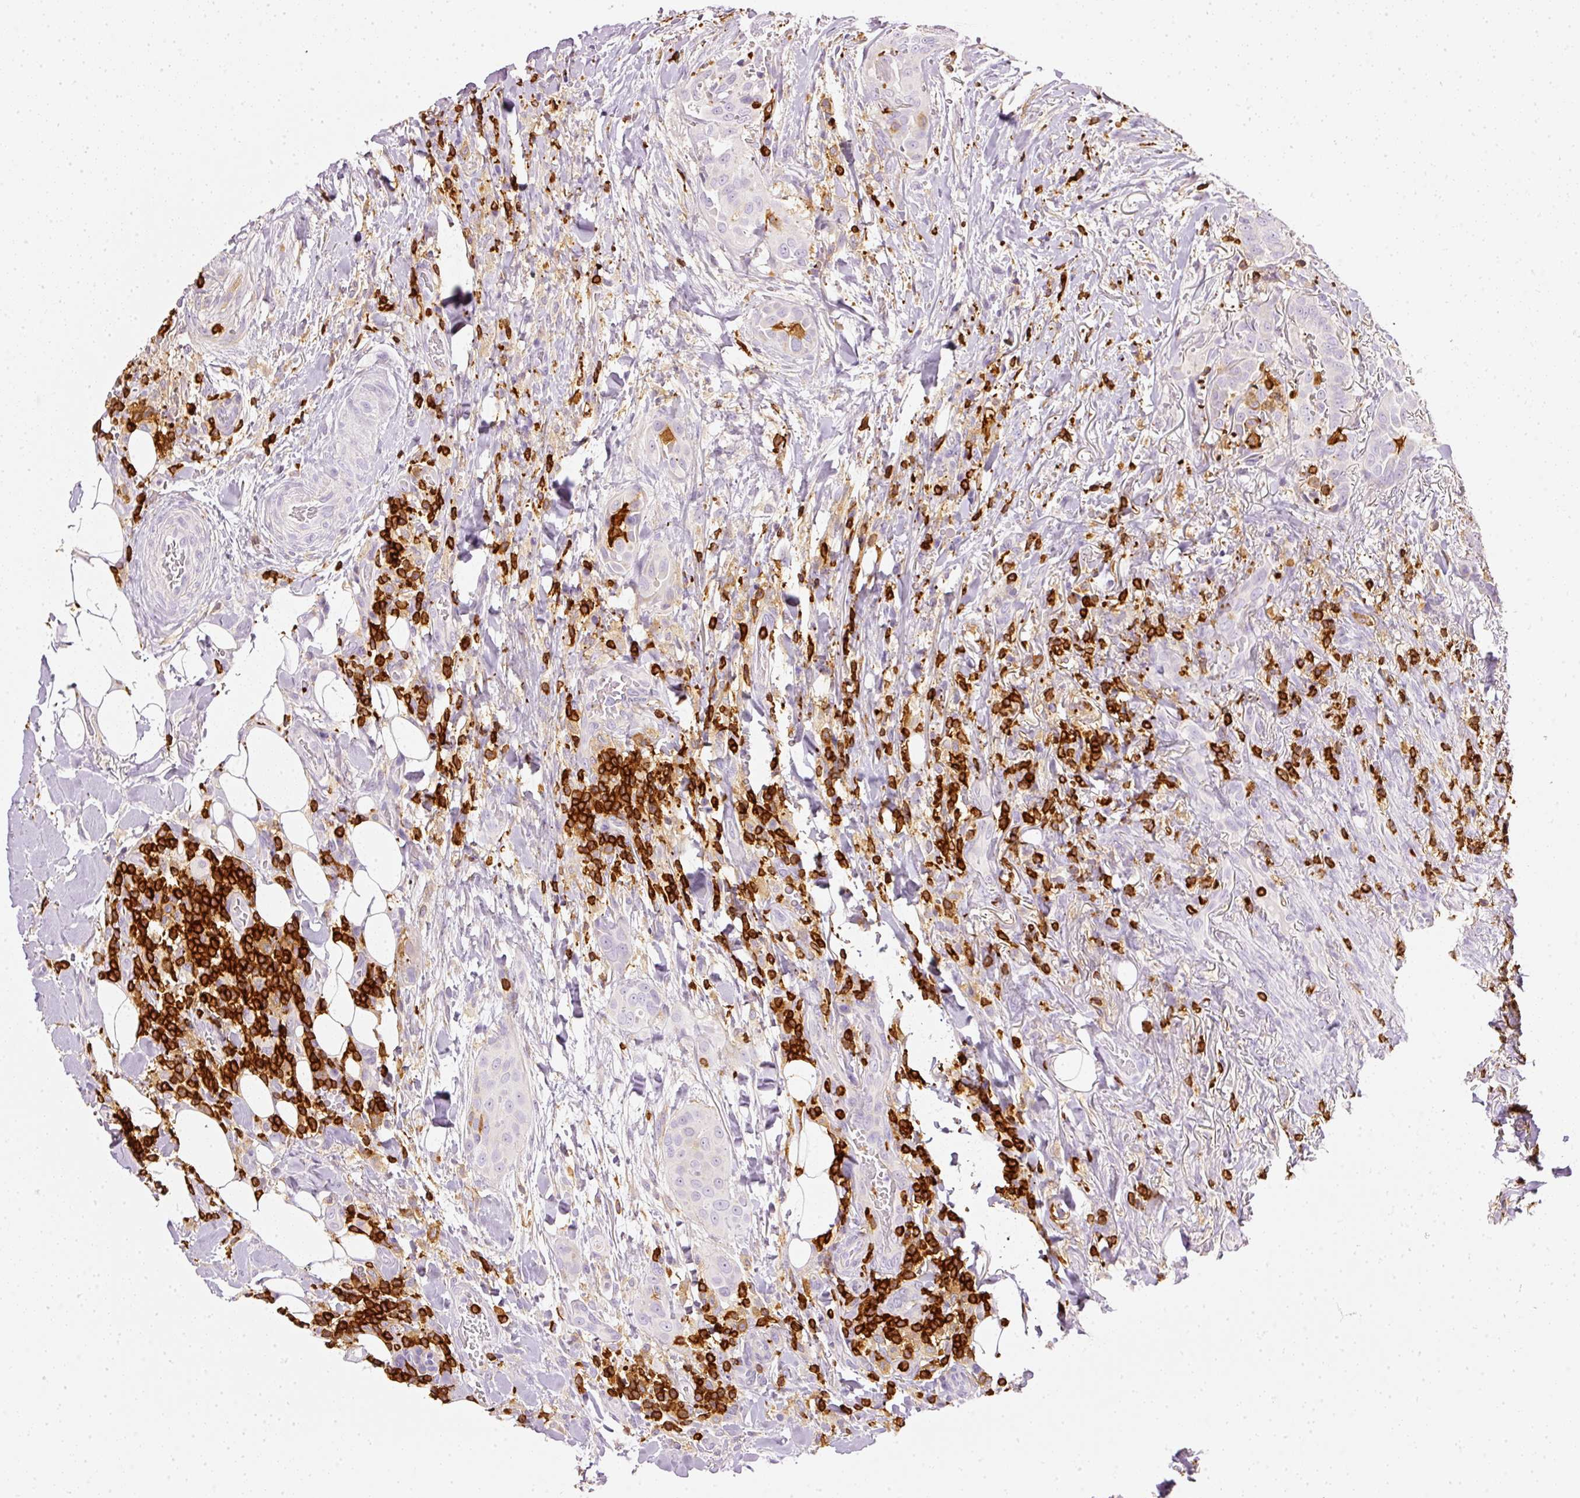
{"staining": {"intensity": "negative", "quantity": "none", "location": "none"}, "tissue": "thyroid cancer", "cell_type": "Tumor cells", "image_type": "cancer", "snomed": [{"axis": "morphology", "description": "Papillary adenocarcinoma, NOS"}, {"axis": "topography", "description": "Thyroid gland"}], "caption": "An immunohistochemistry (IHC) histopathology image of papillary adenocarcinoma (thyroid) is shown. There is no staining in tumor cells of papillary adenocarcinoma (thyroid).", "gene": "EVL", "patient": {"sex": "male", "age": 61}}